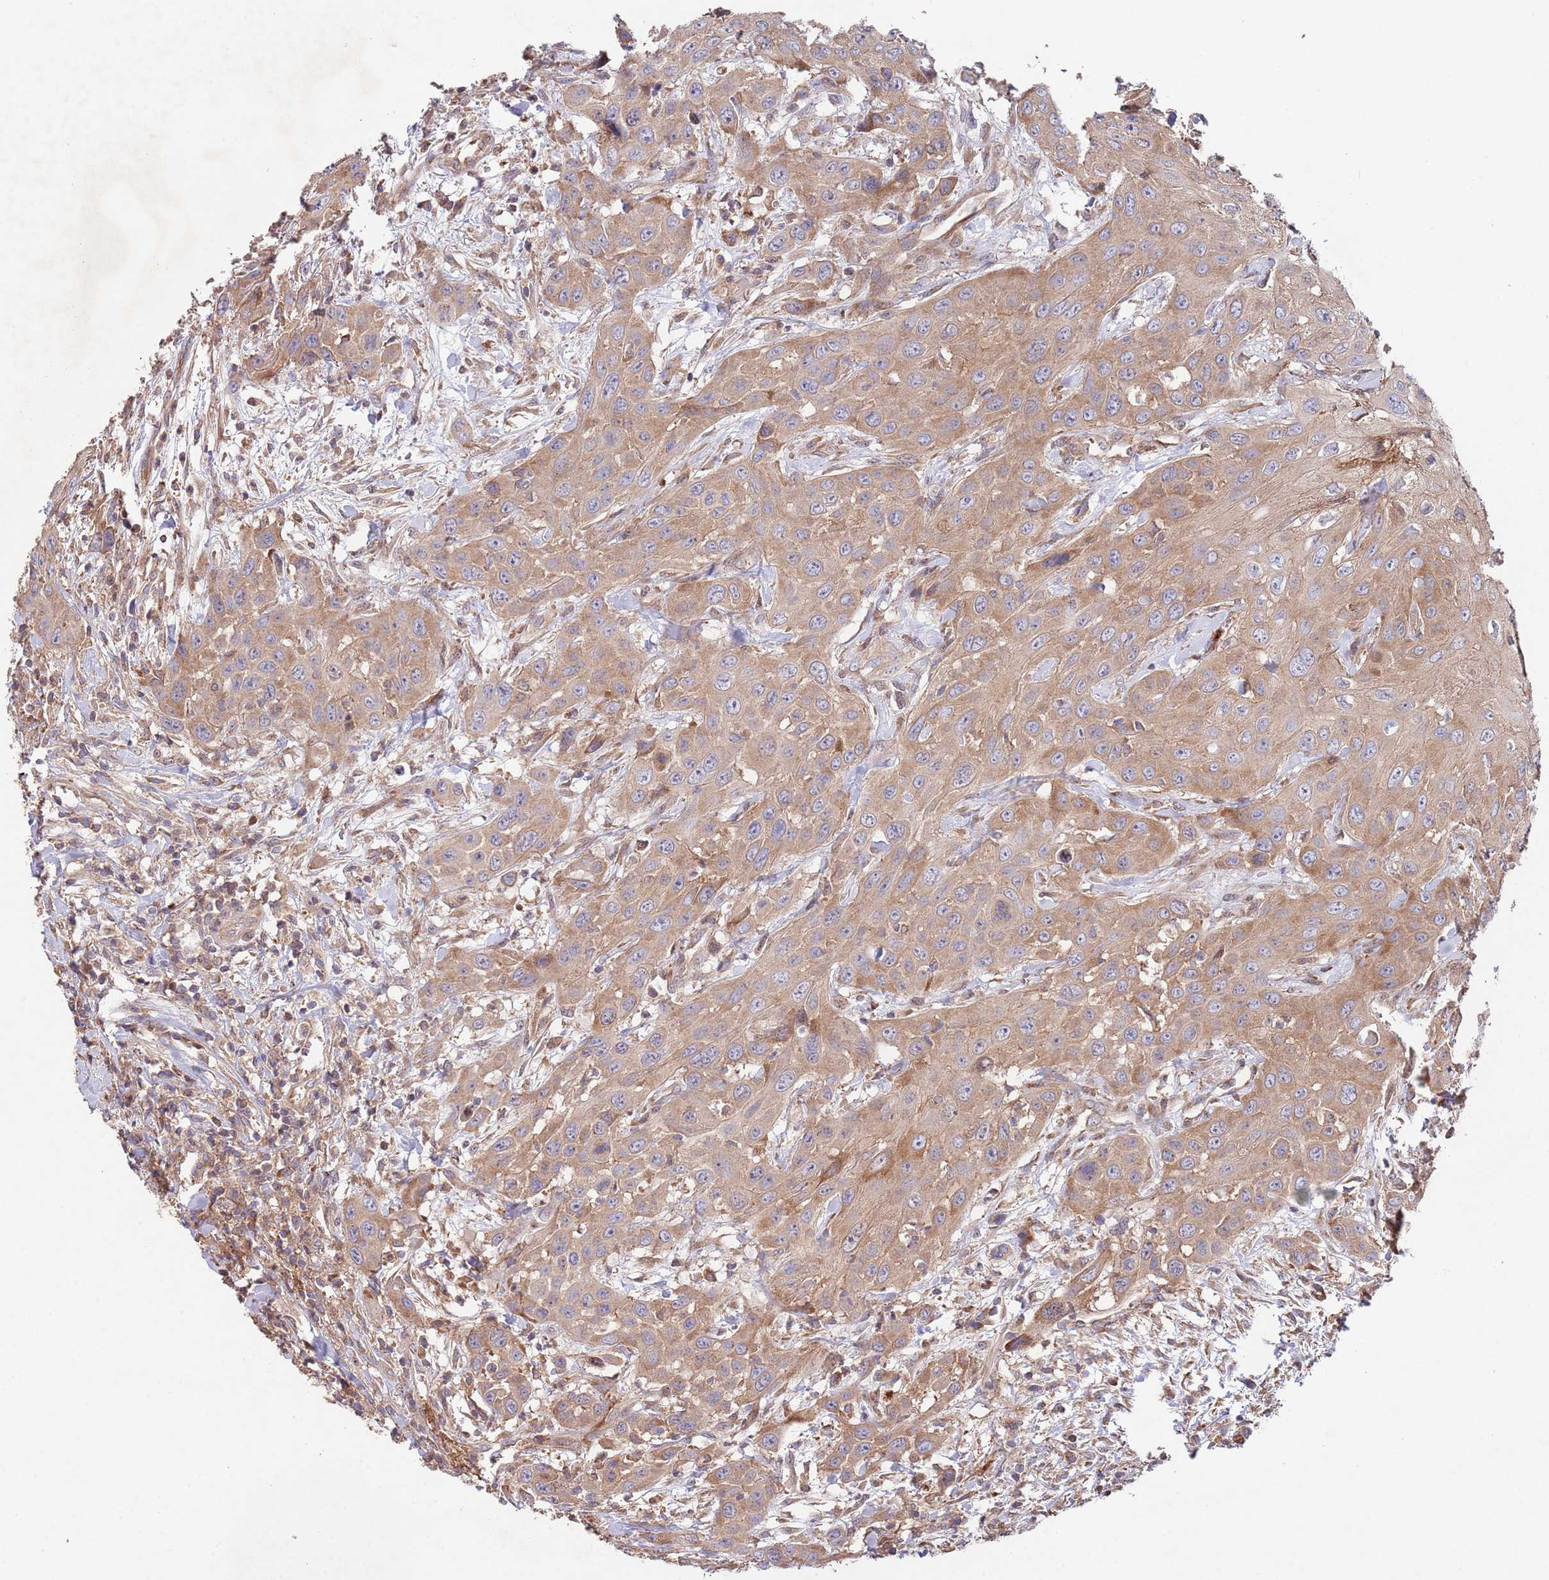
{"staining": {"intensity": "moderate", "quantity": ">75%", "location": "cytoplasmic/membranous"}, "tissue": "head and neck cancer", "cell_type": "Tumor cells", "image_type": "cancer", "snomed": [{"axis": "morphology", "description": "Squamous cell carcinoma, NOS"}, {"axis": "topography", "description": "Head-Neck"}], "caption": "Moderate cytoplasmic/membranous expression for a protein is seen in approximately >75% of tumor cells of squamous cell carcinoma (head and neck) using immunohistochemistry (IHC).", "gene": "RNF19B", "patient": {"sex": "male", "age": 81}}